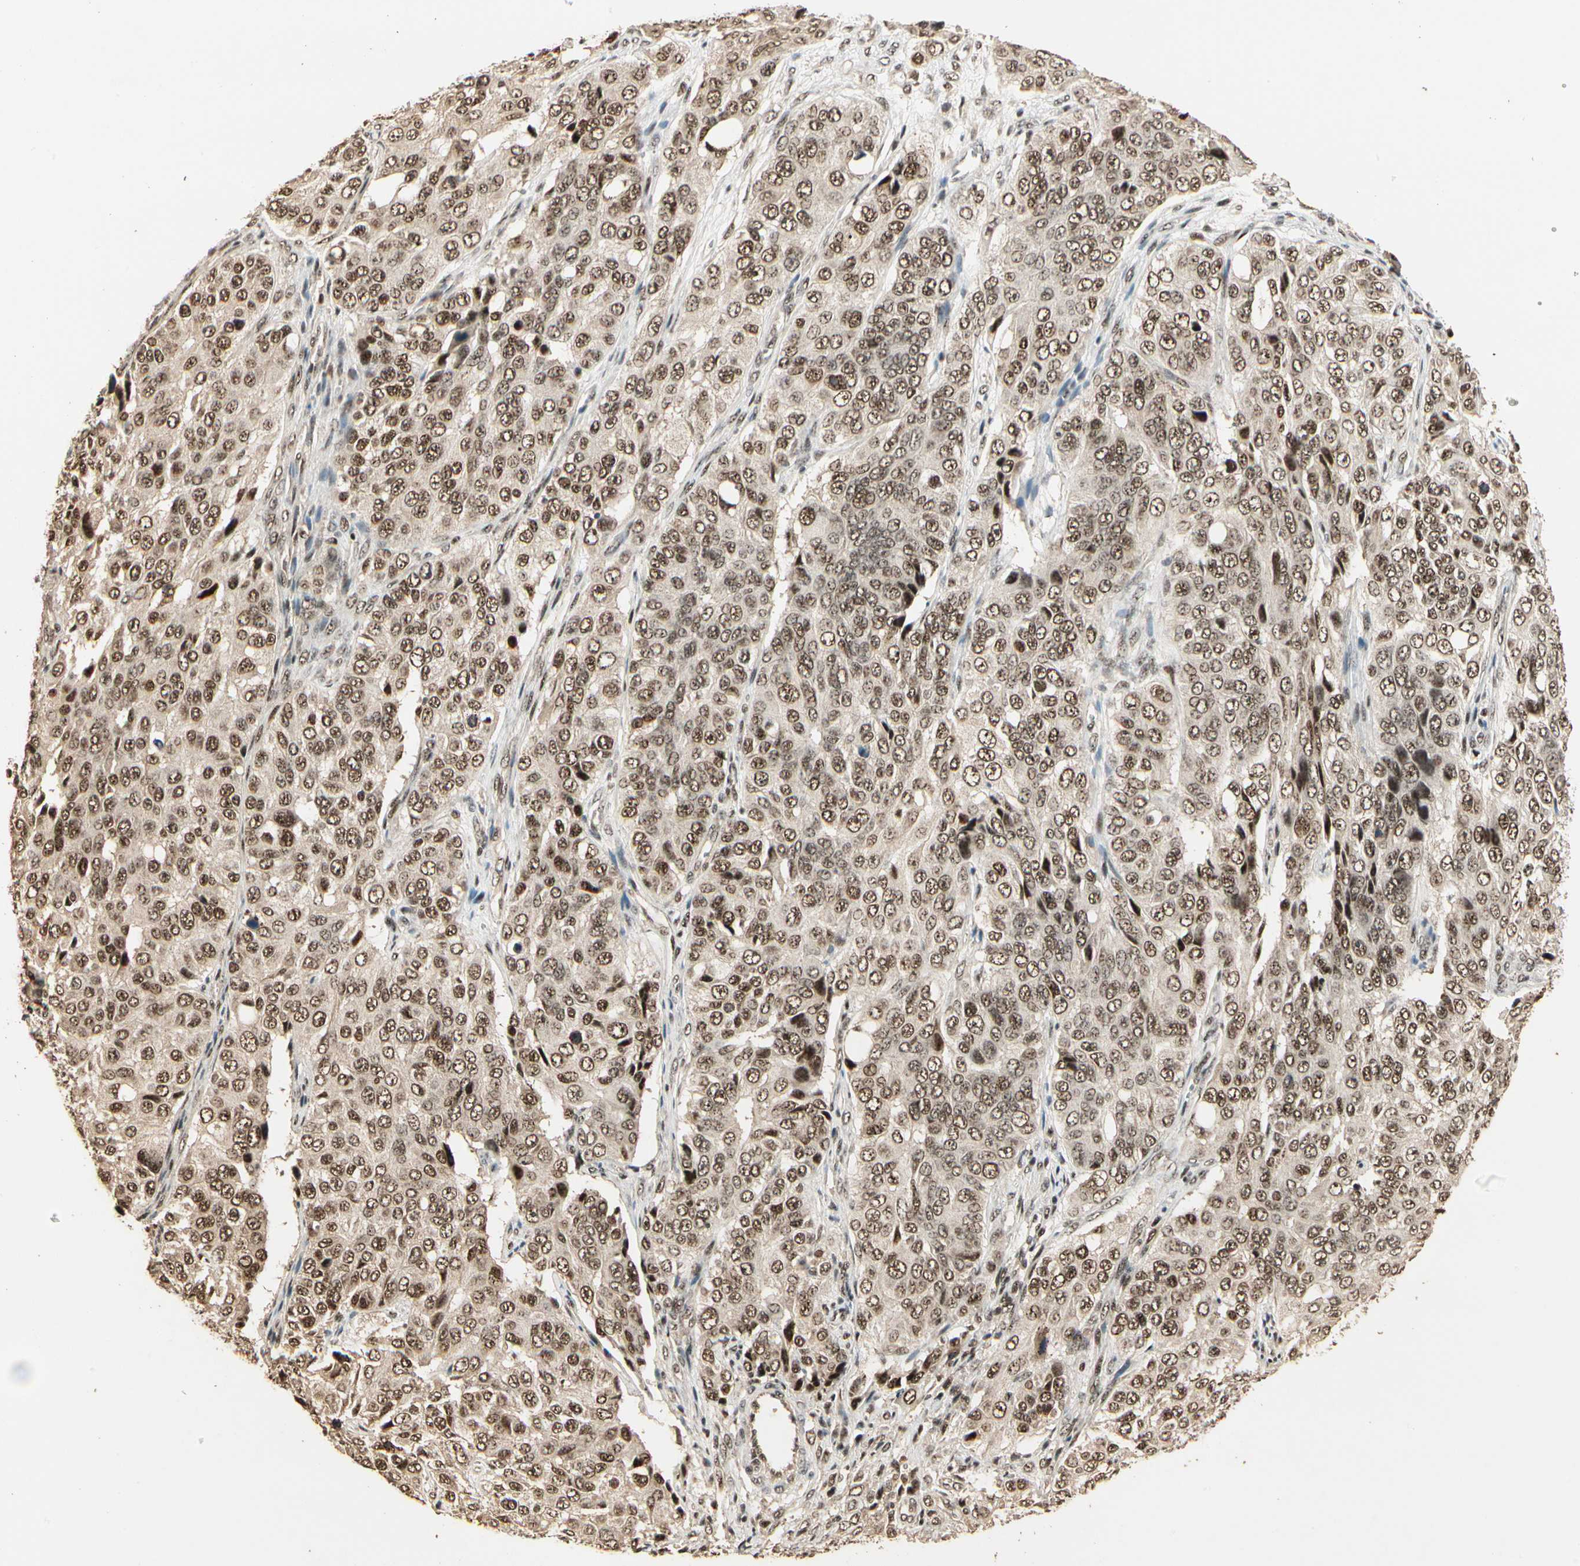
{"staining": {"intensity": "moderate", "quantity": "25%-75%", "location": "nuclear"}, "tissue": "ovarian cancer", "cell_type": "Tumor cells", "image_type": "cancer", "snomed": [{"axis": "morphology", "description": "Carcinoma, endometroid"}, {"axis": "topography", "description": "Ovary"}], "caption": "Ovarian cancer stained with a protein marker demonstrates moderate staining in tumor cells.", "gene": "RBM25", "patient": {"sex": "female", "age": 51}}